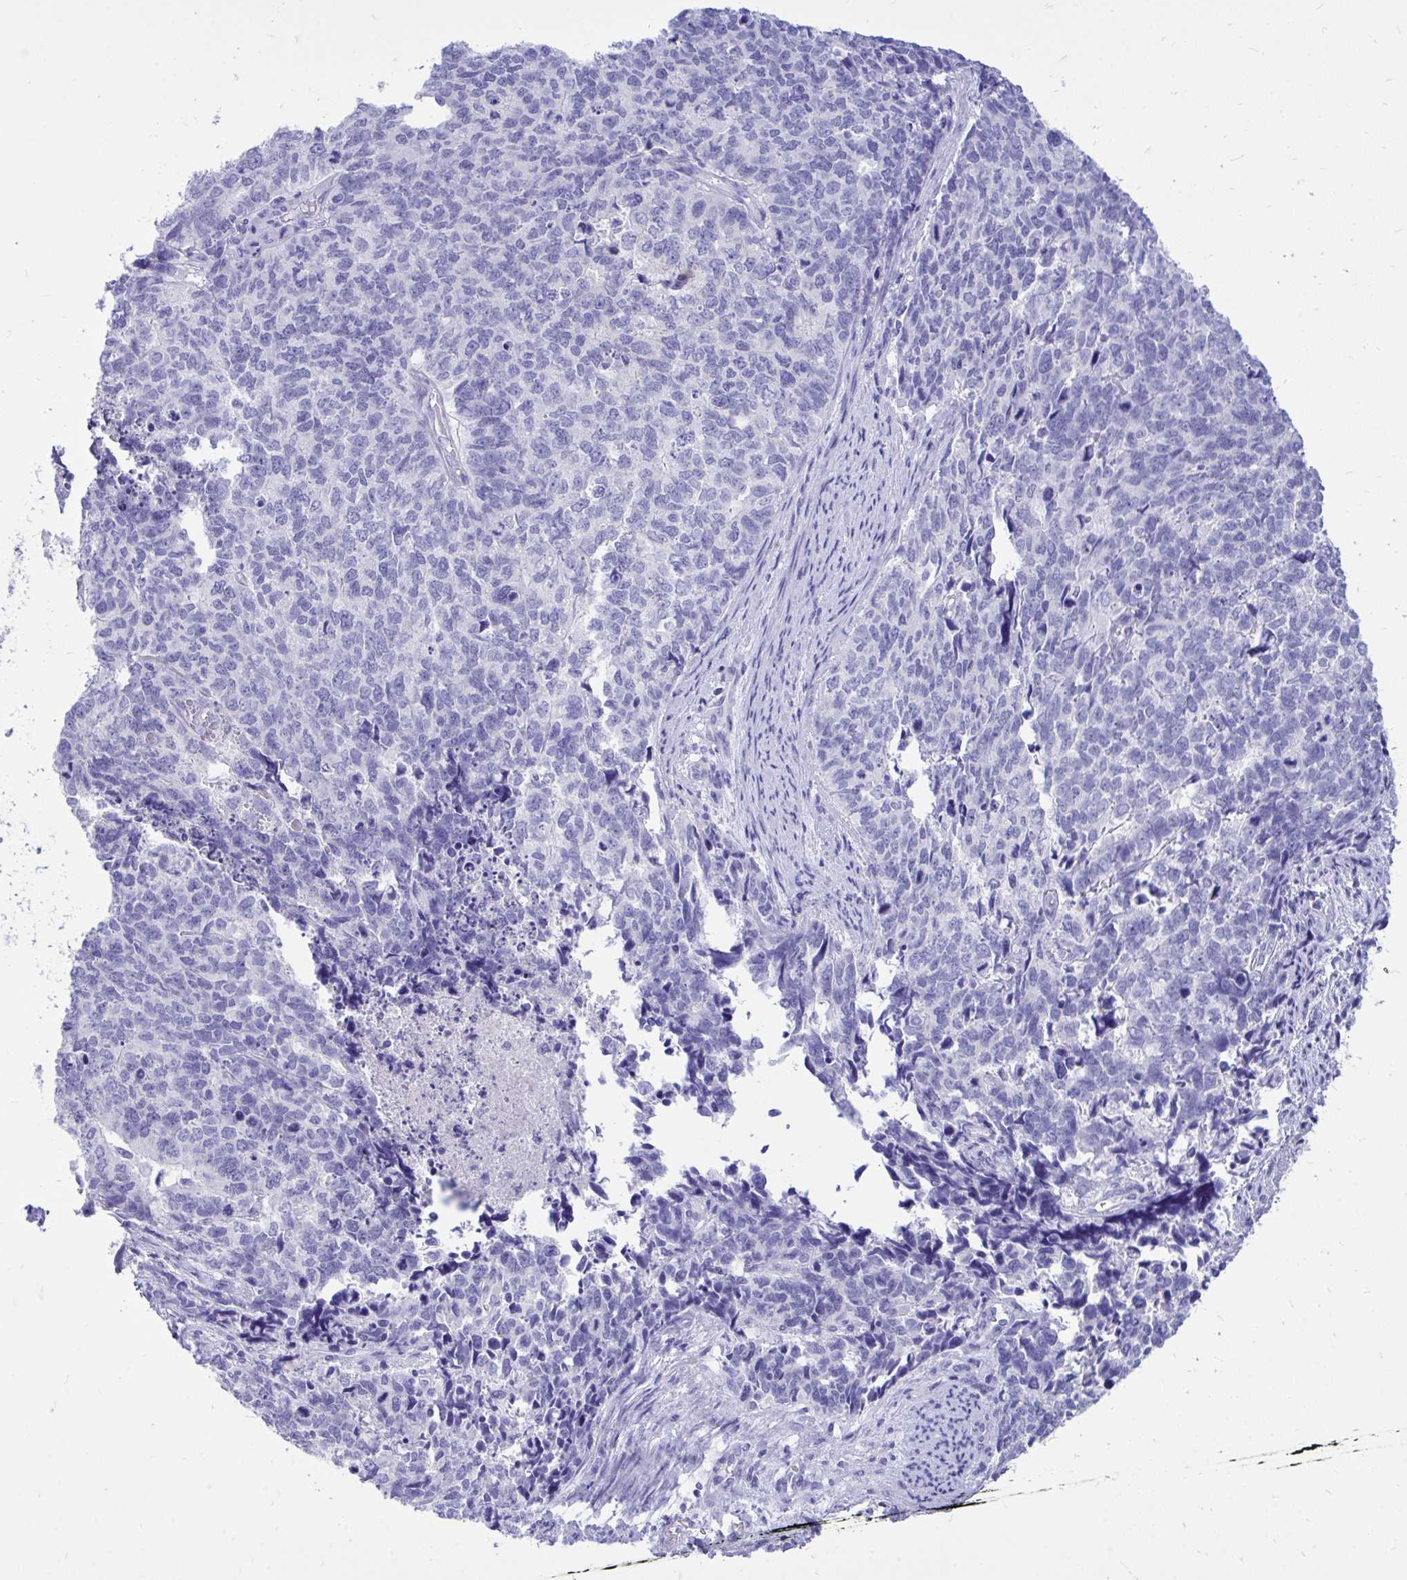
{"staining": {"intensity": "negative", "quantity": "none", "location": "none"}, "tissue": "cervical cancer", "cell_type": "Tumor cells", "image_type": "cancer", "snomed": [{"axis": "morphology", "description": "Adenocarcinoma, NOS"}, {"axis": "topography", "description": "Cervix"}], "caption": "Tumor cells are negative for brown protein staining in cervical adenocarcinoma.", "gene": "MON1A", "patient": {"sex": "female", "age": 63}}